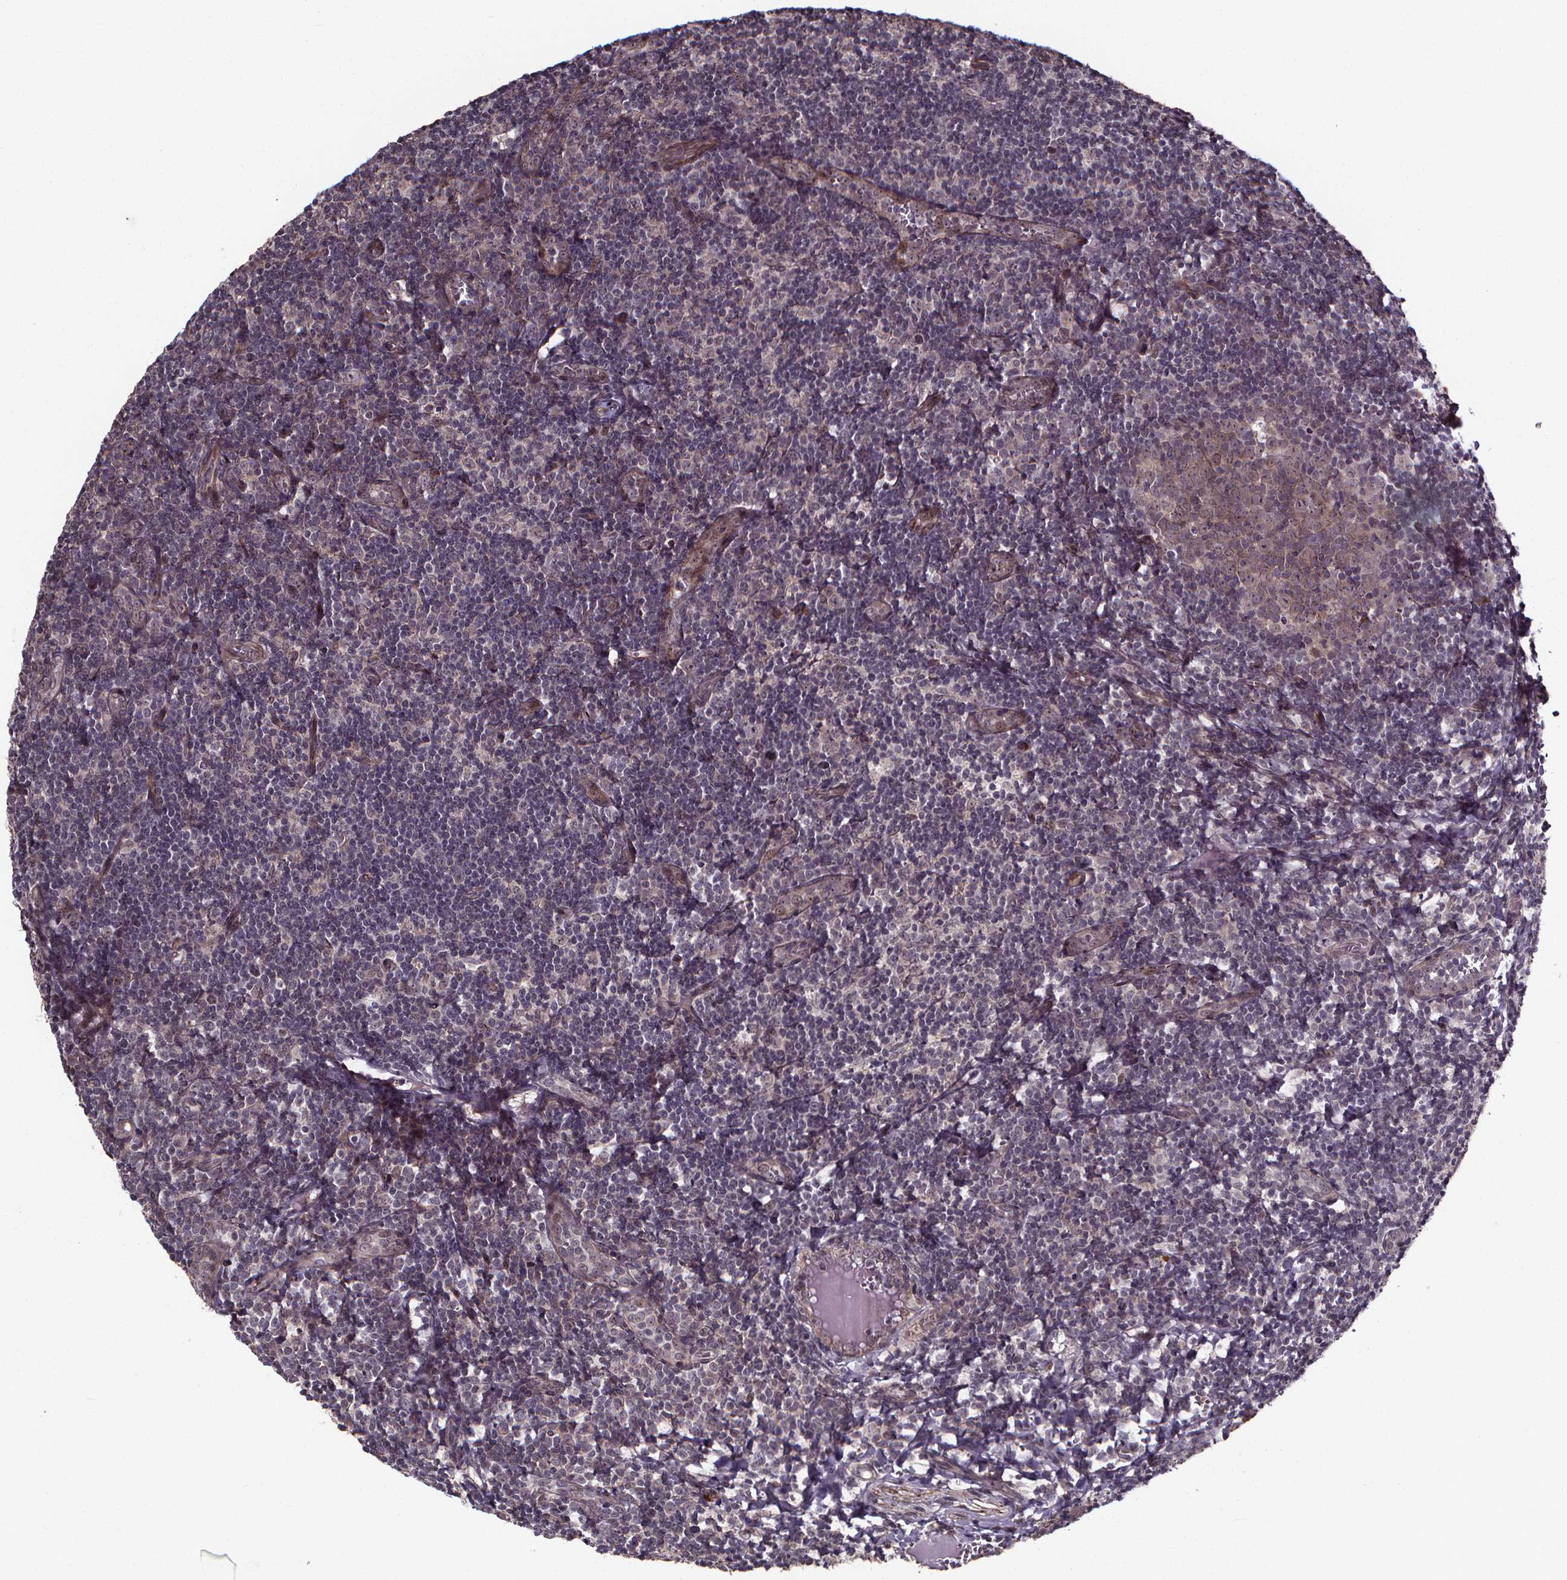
{"staining": {"intensity": "weak", "quantity": "25%-75%", "location": "nuclear"}, "tissue": "lymph node", "cell_type": "Germinal center cells", "image_type": "normal", "snomed": [{"axis": "morphology", "description": "Normal tissue, NOS"}, {"axis": "topography", "description": "Lymph node"}], "caption": "A high-resolution image shows immunohistochemistry (IHC) staining of benign lymph node, which shows weak nuclear staining in about 25%-75% of germinal center cells.", "gene": "DDIT3", "patient": {"sex": "female", "age": 21}}